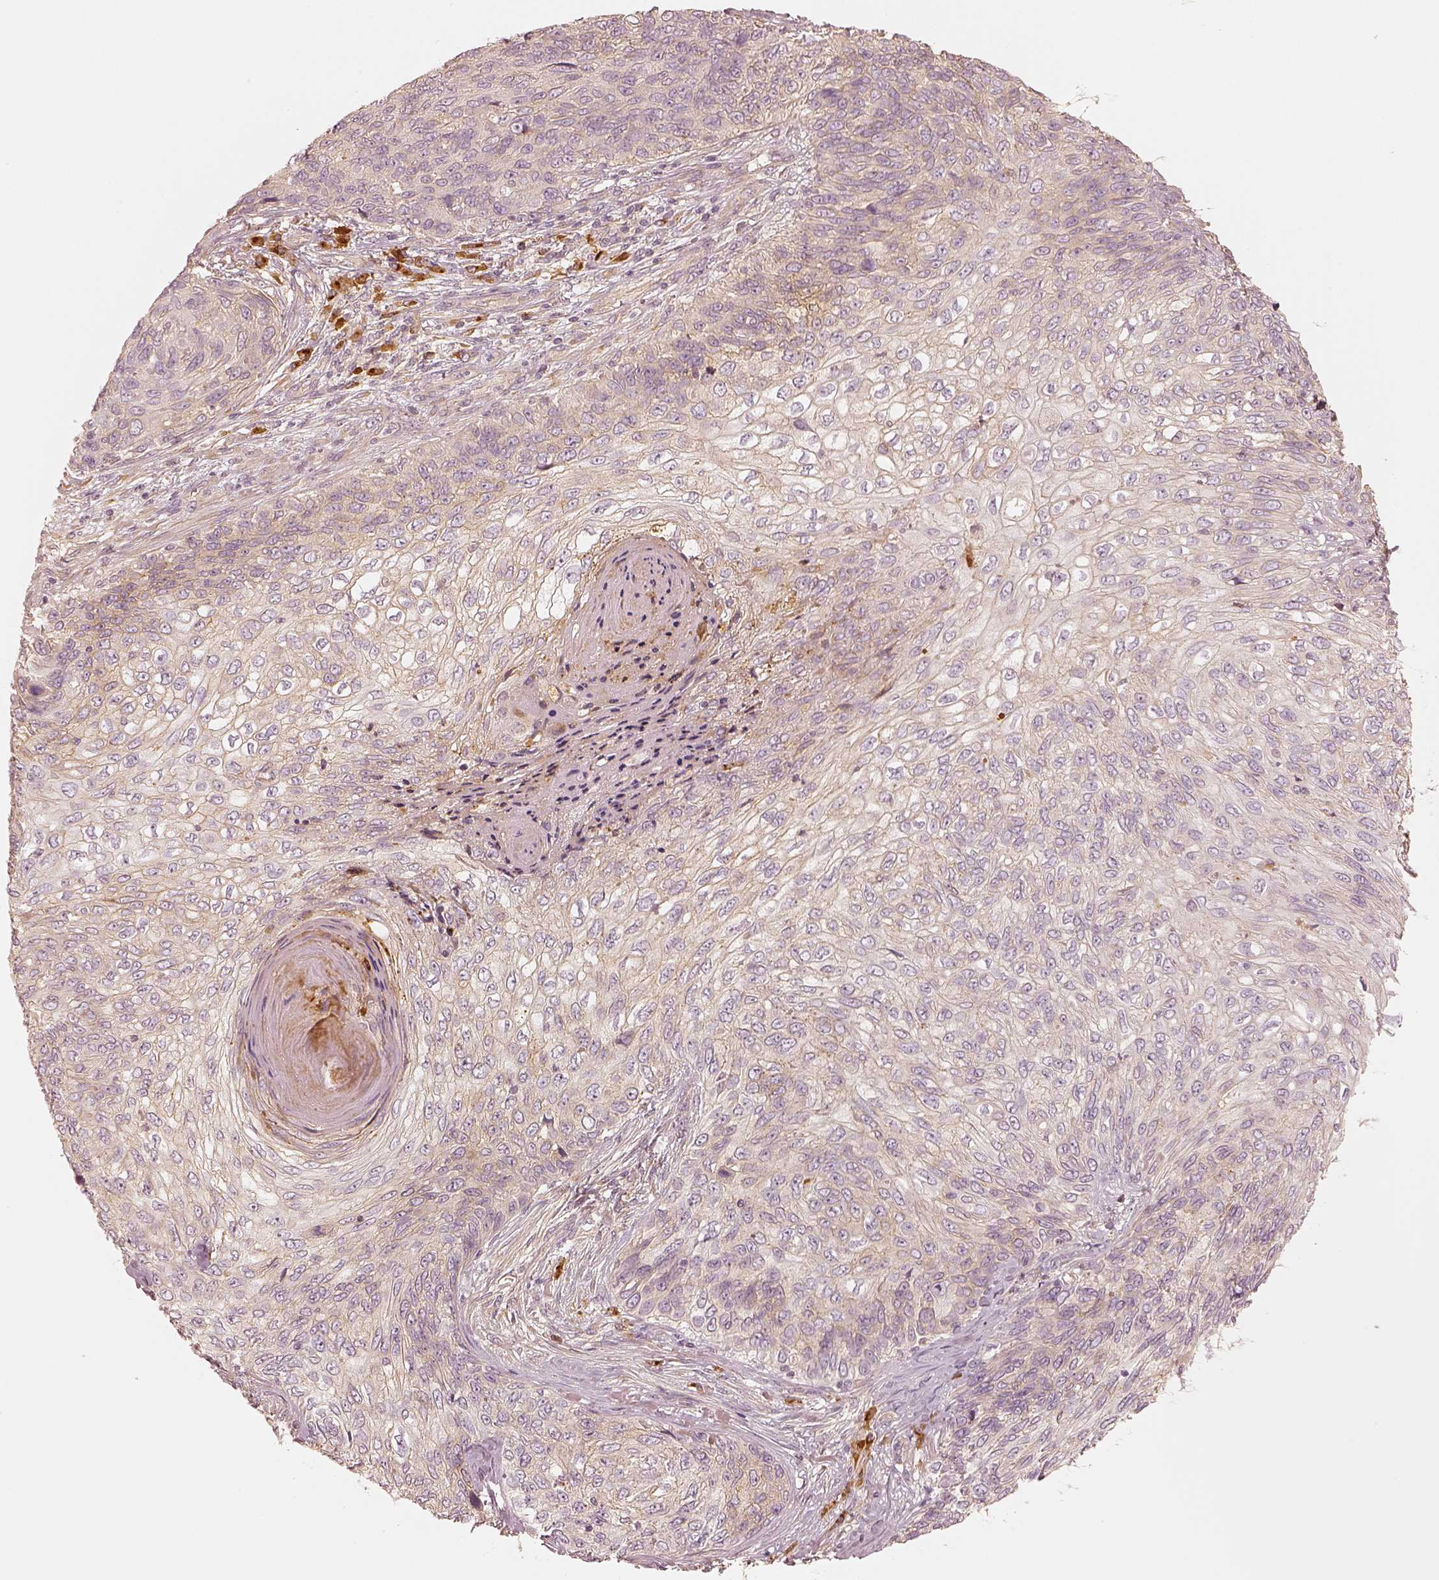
{"staining": {"intensity": "negative", "quantity": "none", "location": "none"}, "tissue": "skin cancer", "cell_type": "Tumor cells", "image_type": "cancer", "snomed": [{"axis": "morphology", "description": "Squamous cell carcinoma, NOS"}, {"axis": "topography", "description": "Skin"}], "caption": "There is no significant staining in tumor cells of skin cancer (squamous cell carcinoma). (Immunohistochemistry (ihc), brightfield microscopy, high magnification).", "gene": "GORASP2", "patient": {"sex": "male", "age": 92}}